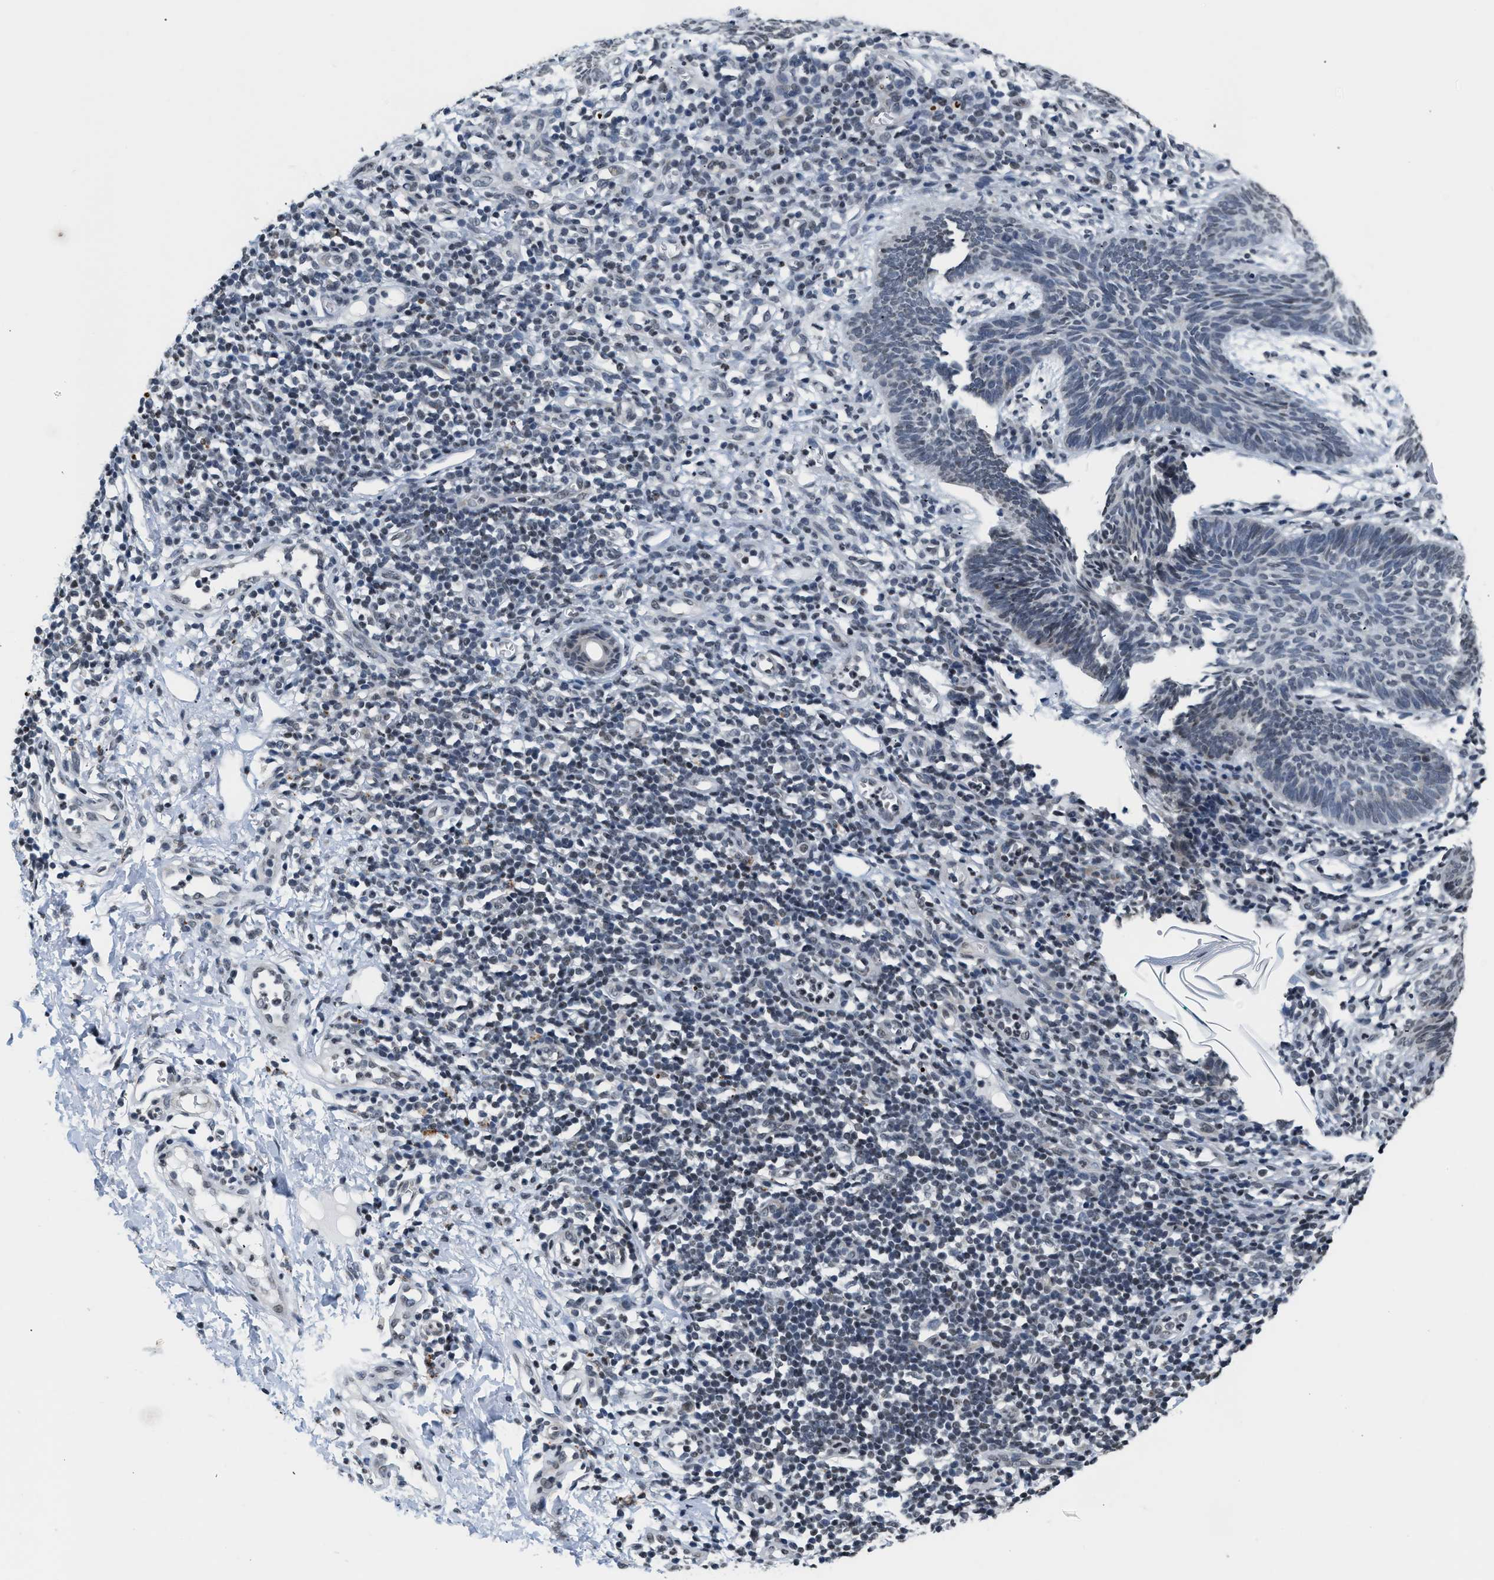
{"staining": {"intensity": "negative", "quantity": "none", "location": "none"}, "tissue": "skin cancer", "cell_type": "Tumor cells", "image_type": "cancer", "snomed": [{"axis": "morphology", "description": "Basal cell carcinoma"}, {"axis": "topography", "description": "Skin"}], "caption": "Immunohistochemistry histopathology image of human skin cancer (basal cell carcinoma) stained for a protein (brown), which demonstrates no positivity in tumor cells. Nuclei are stained in blue.", "gene": "RAF1", "patient": {"sex": "male", "age": 60}}